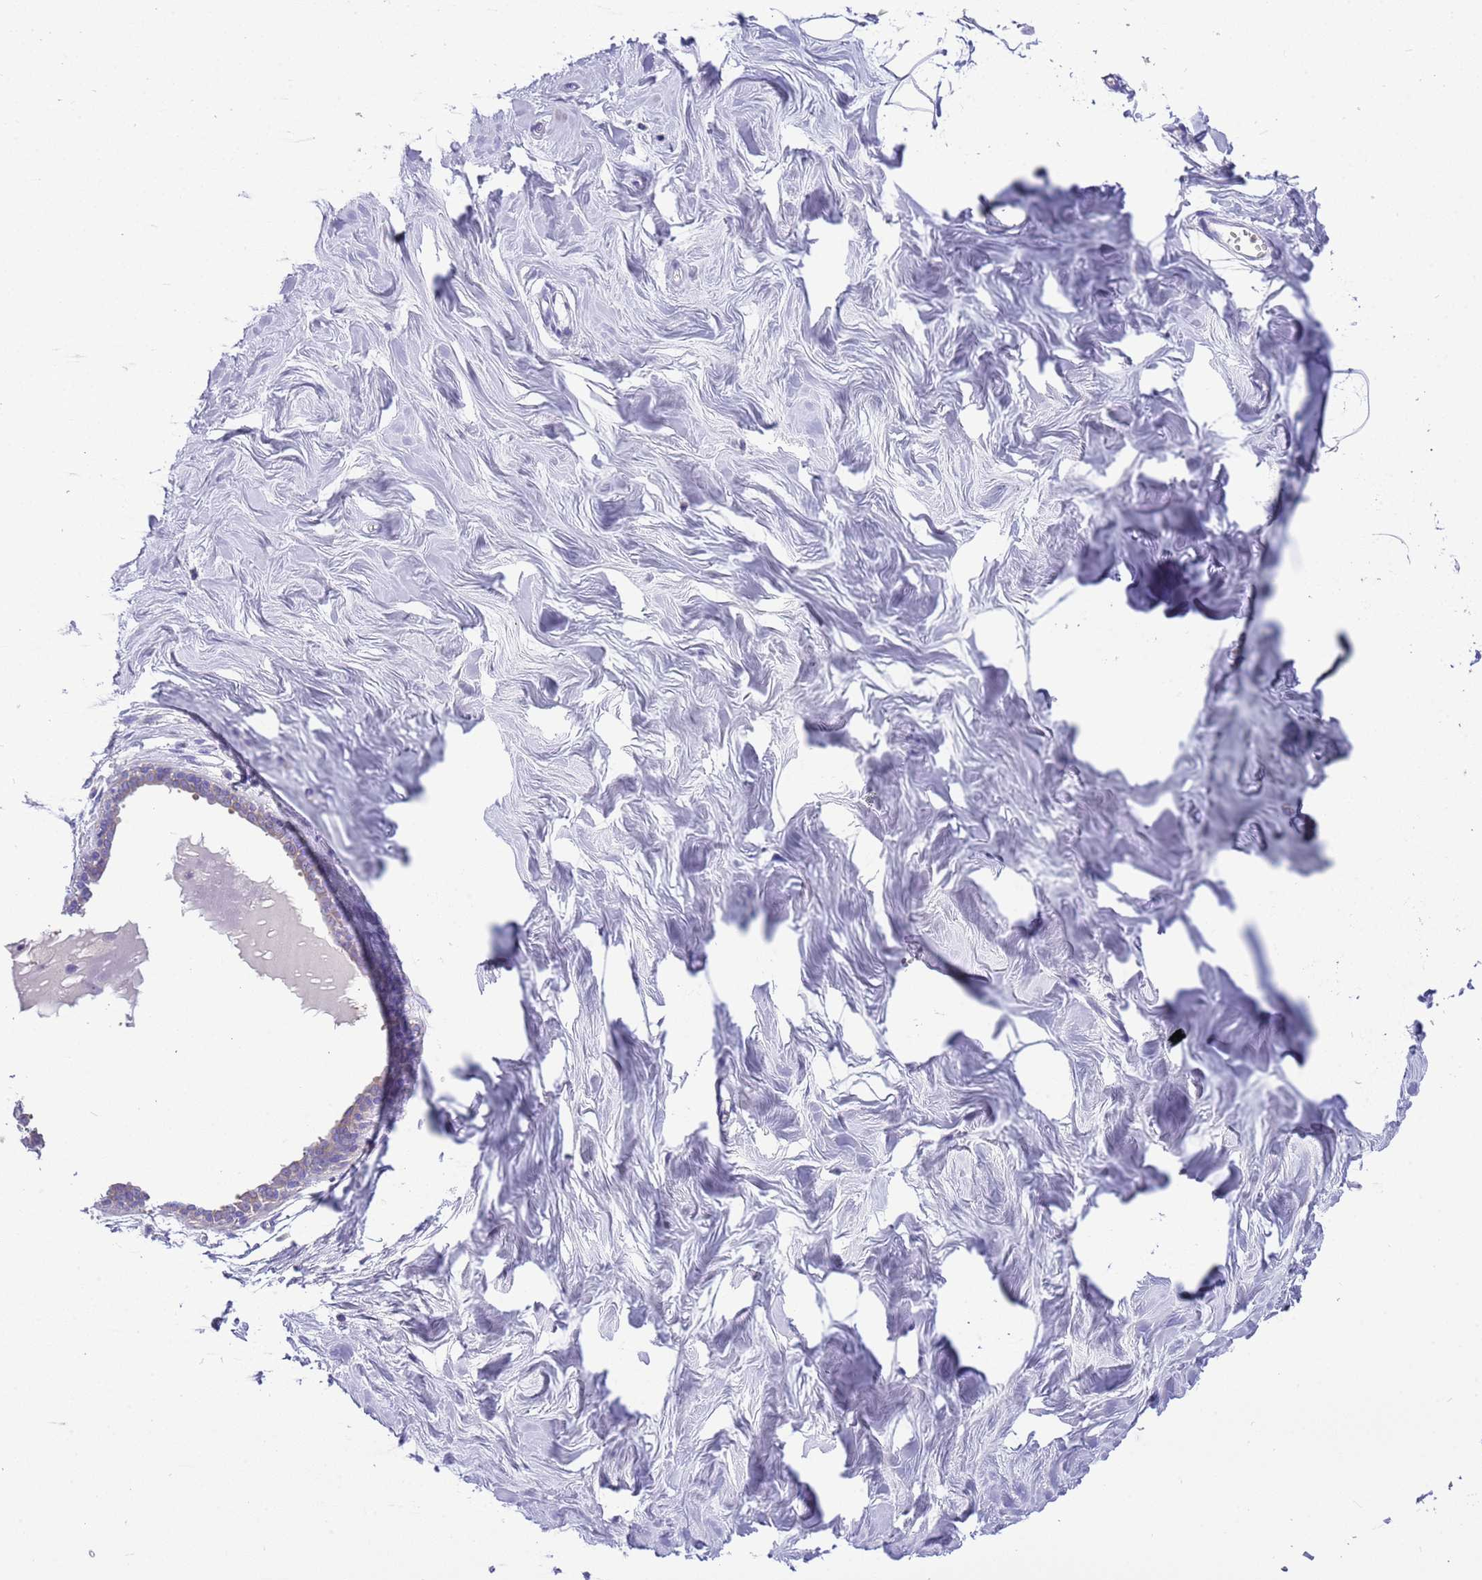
{"staining": {"intensity": "negative", "quantity": "none", "location": "none"}, "tissue": "breast", "cell_type": "Adipocytes", "image_type": "normal", "snomed": [{"axis": "morphology", "description": "Normal tissue, NOS"}, {"axis": "topography", "description": "Breast"}], "caption": "High magnification brightfield microscopy of unremarkable breast stained with DAB (3,3'-diaminobenzidine) (brown) and counterstained with hematoxylin (blue): adipocytes show no significant positivity. (DAB immunohistochemistry, high magnification).", "gene": "STIP1", "patient": {"sex": "female", "age": 27}}